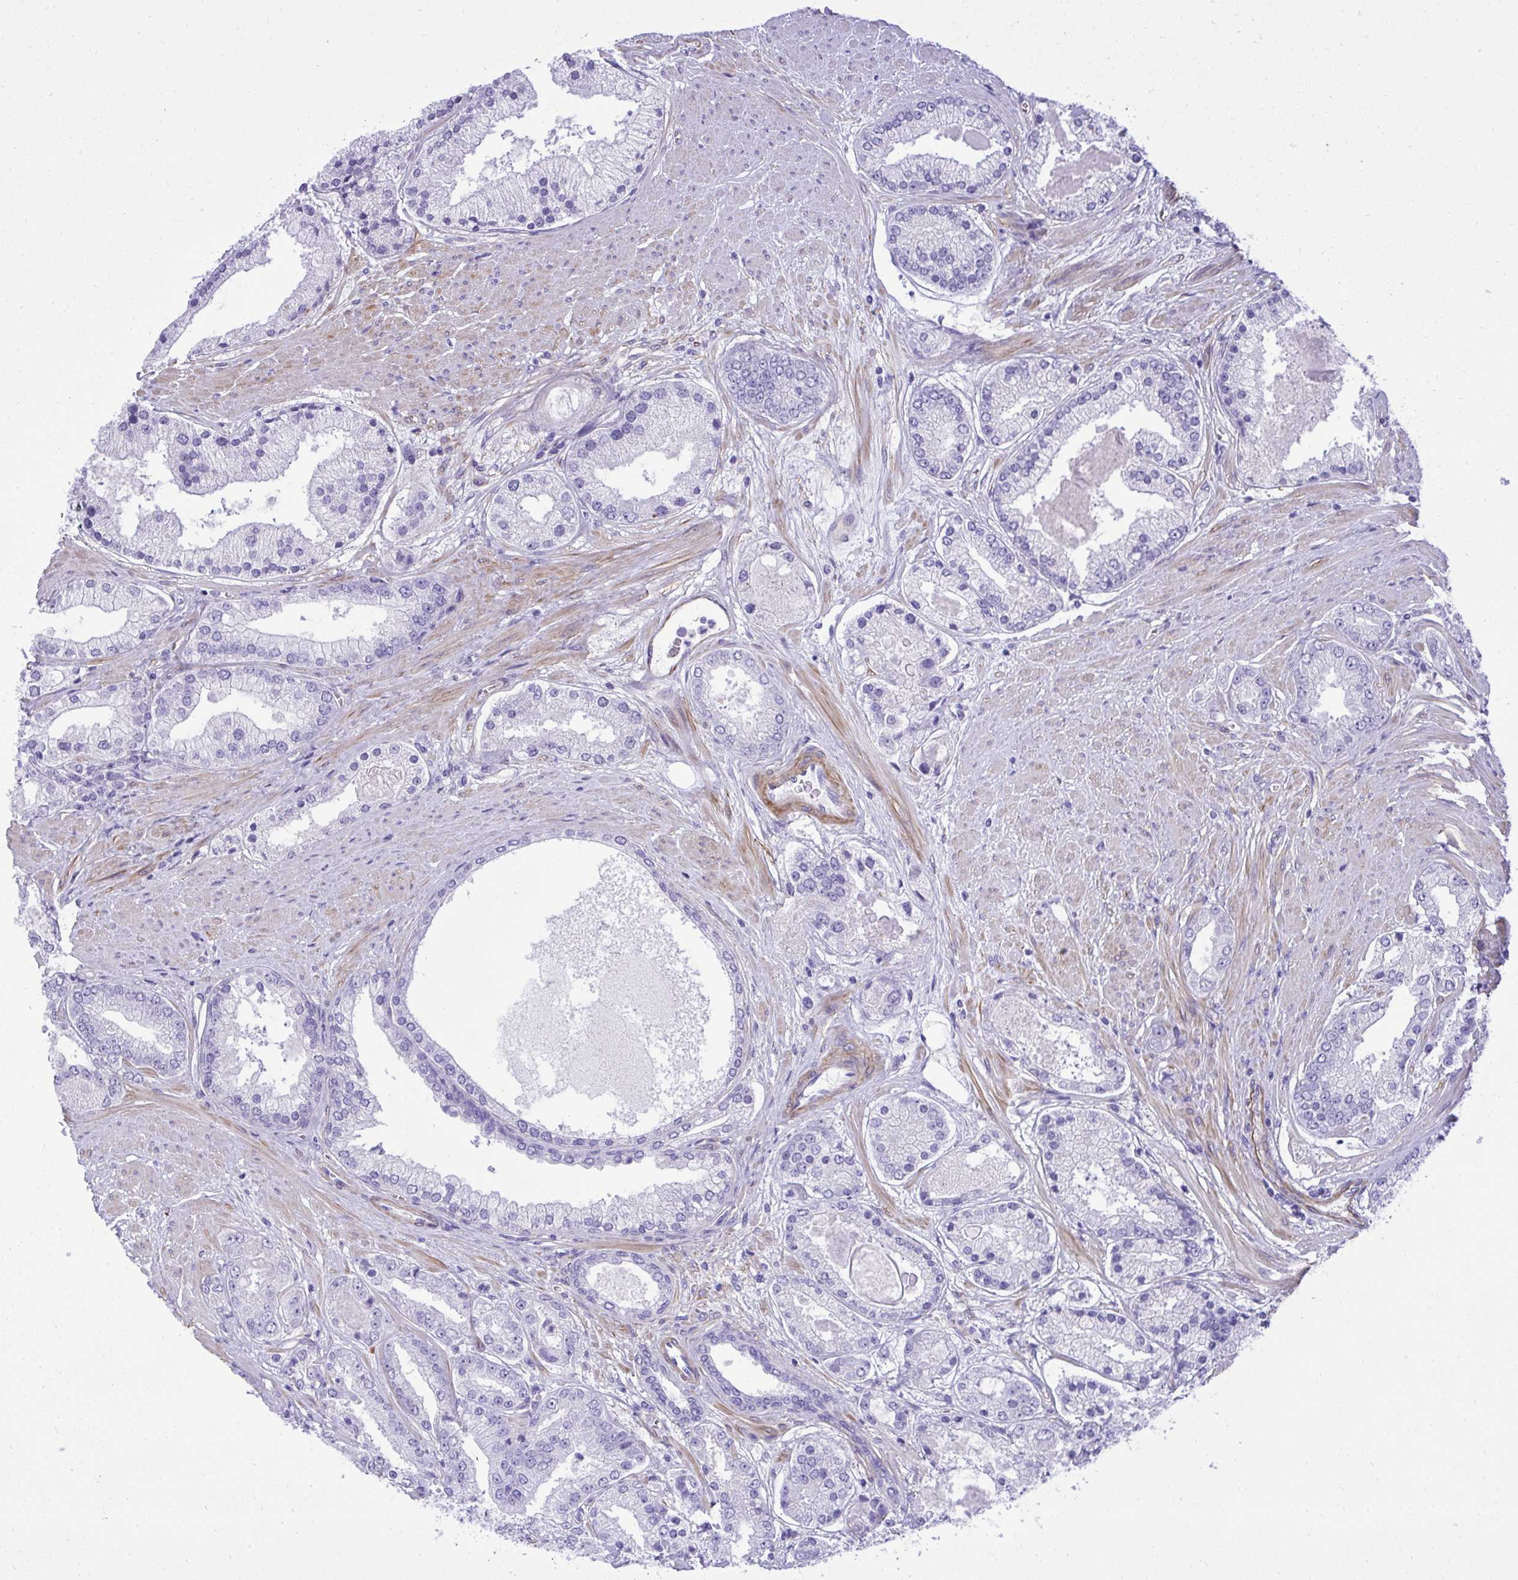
{"staining": {"intensity": "negative", "quantity": "none", "location": "none"}, "tissue": "prostate cancer", "cell_type": "Tumor cells", "image_type": "cancer", "snomed": [{"axis": "morphology", "description": "Adenocarcinoma, High grade"}, {"axis": "topography", "description": "Prostate"}], "caption": "A micrograph of human prostate cancer (adenocarcinoma (high-grade)) is negative for staining in tumor cells.", "gene": "PITPNM3", "patient": {"sex": "male", "age": 67}}